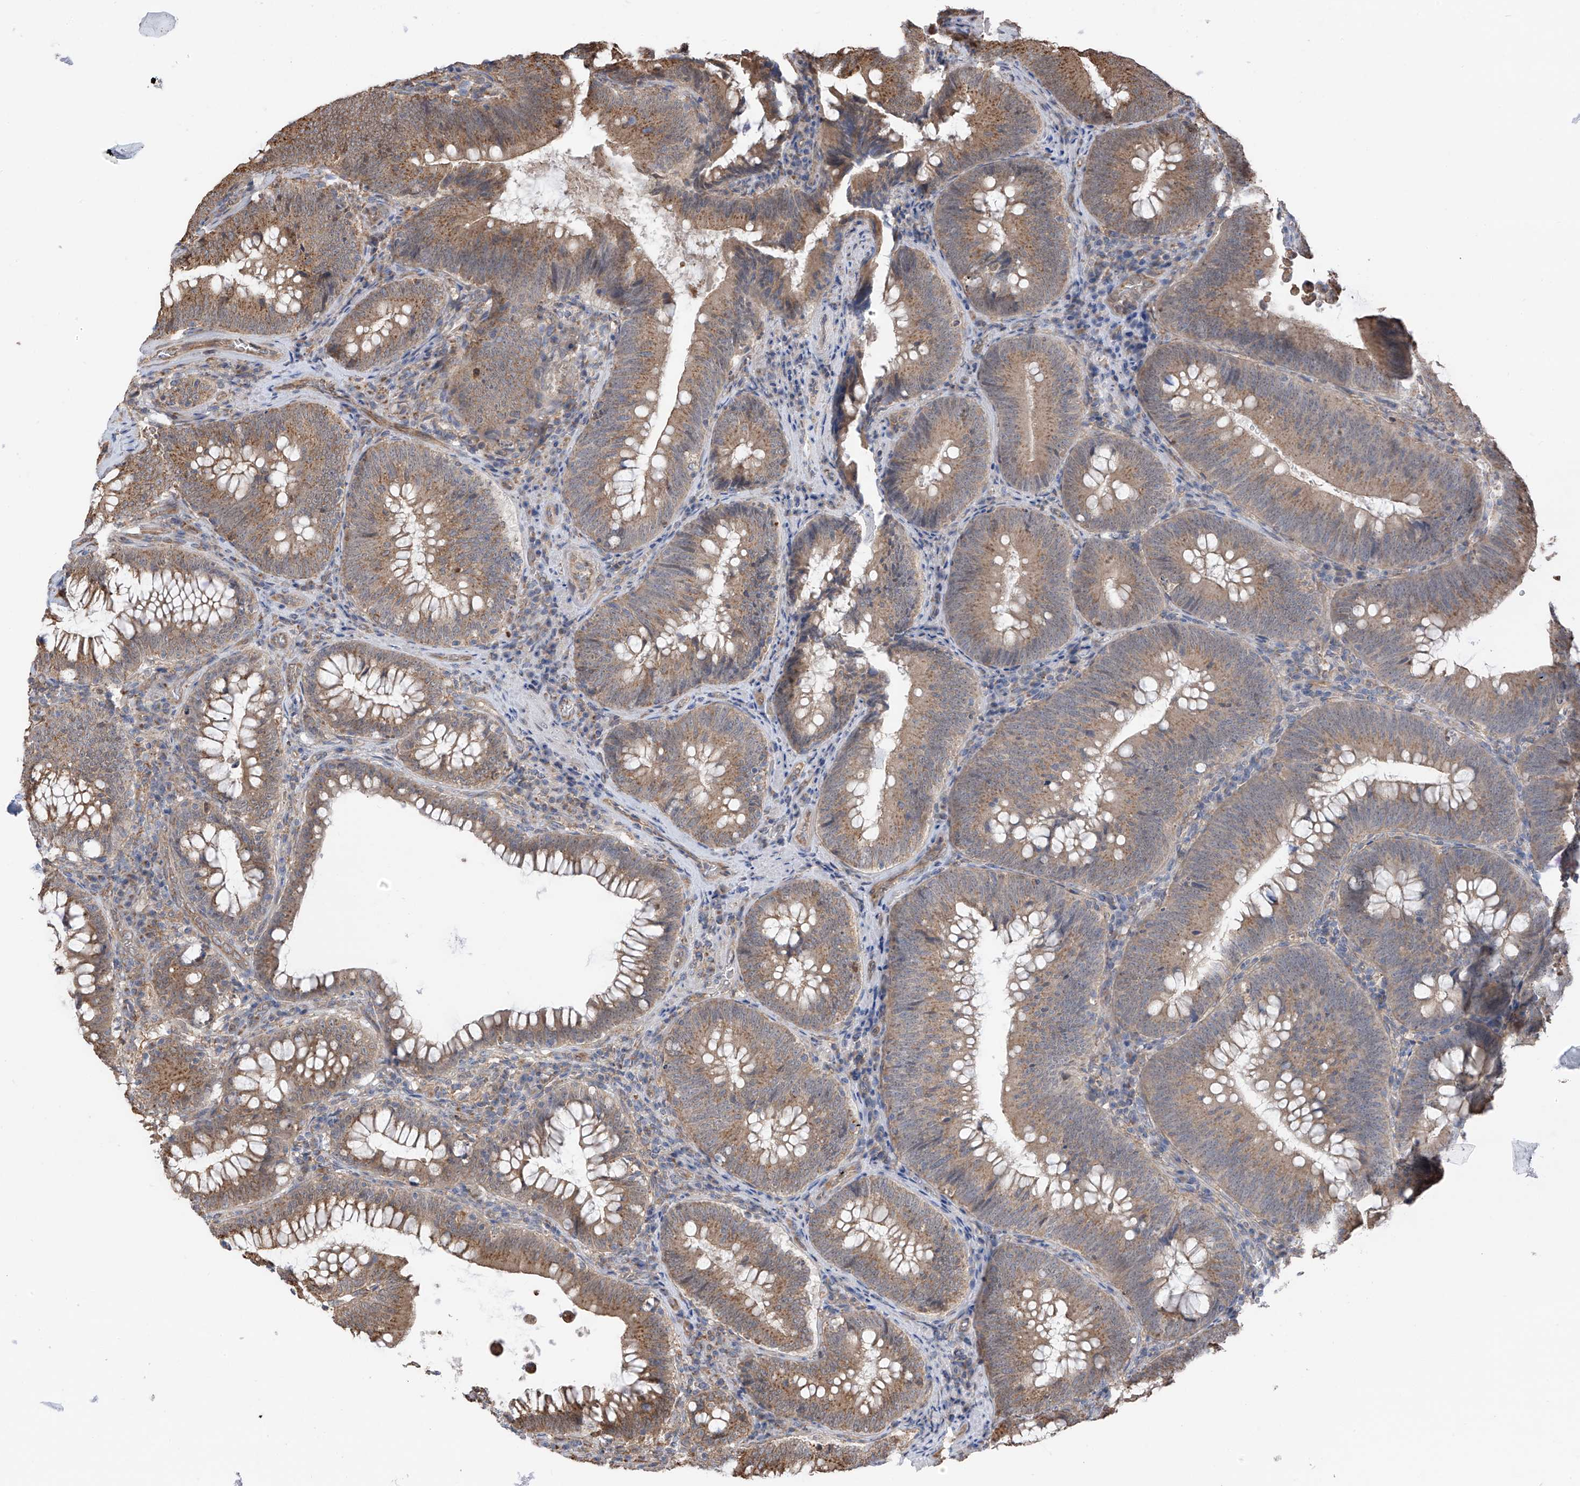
{"staining": {"intensity": "moderate", "quantity": ">75%", "location": "cytoplasmic/membranous"}, "tissue": "colorectal cancer", "cell_type": "Tumor cells", "image_type": "cancer", "snomed": [{"axis": "morphology", "description": "Normal tissue, NOS"}, {"axis": "topography", "description": "Colon"}], "caption": "Moderate cytoplasmic/membranous positivity is appreciated in approximately >75% of tumor cells in colorectal cancer.", "gene": "ZNF189", "patient": {"sex": "female", "age": 82}}